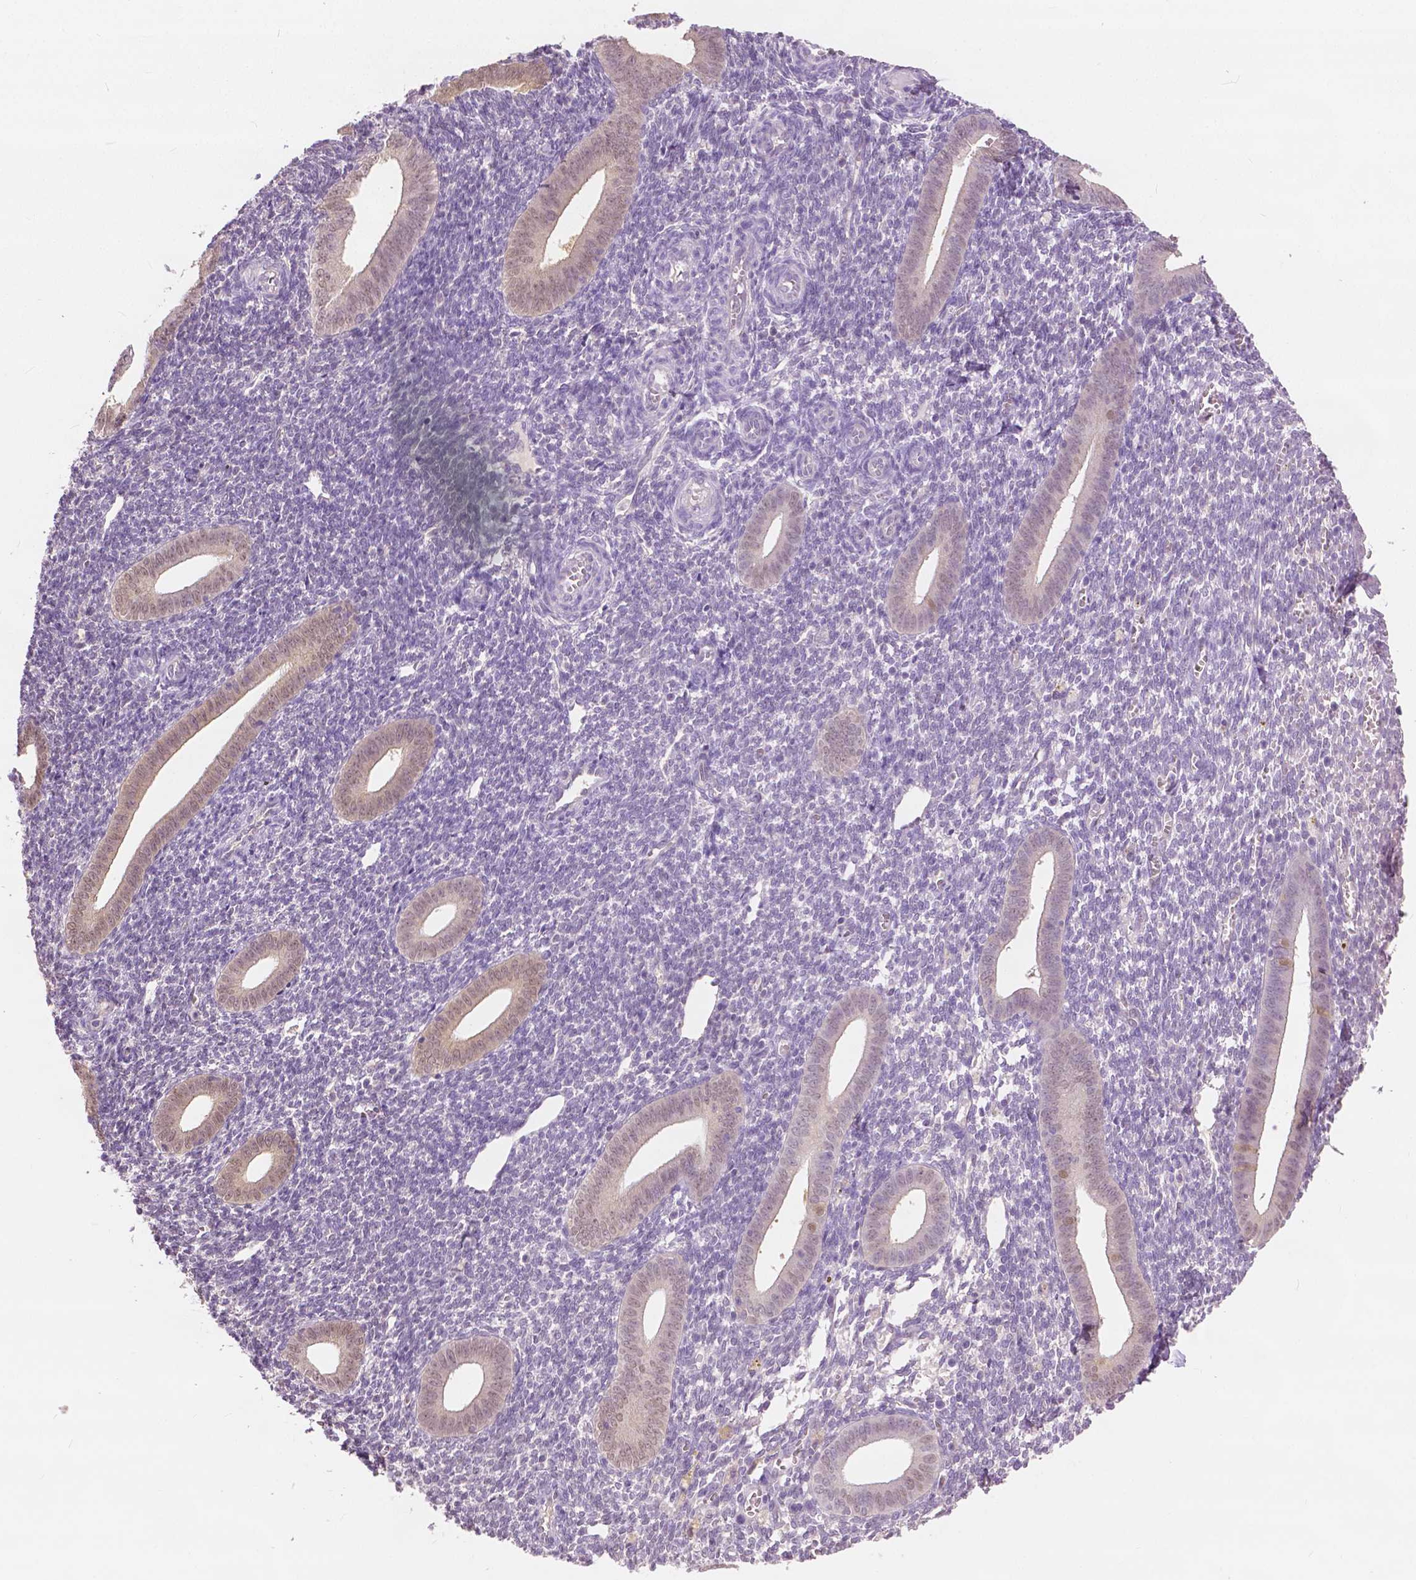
{"staining": {"intensity": "negative", "quantity": "none", "location": "none"}, "tissue": "endometrium", "cell_type": "Cells in endometrial stroma", "image_type": "normal", "snomed": [{"axis": "morphology", "description": "Normal tissue, NOS"}, {"axis": "topography", "description": "Endometrium"}], "caption": "DAB immunohistochemical staining of benign endometrium reveals no significant expression in cells in endometrial stroma.", "gene": "TKFC", "patient": {"sex": "female", "age": 25}}